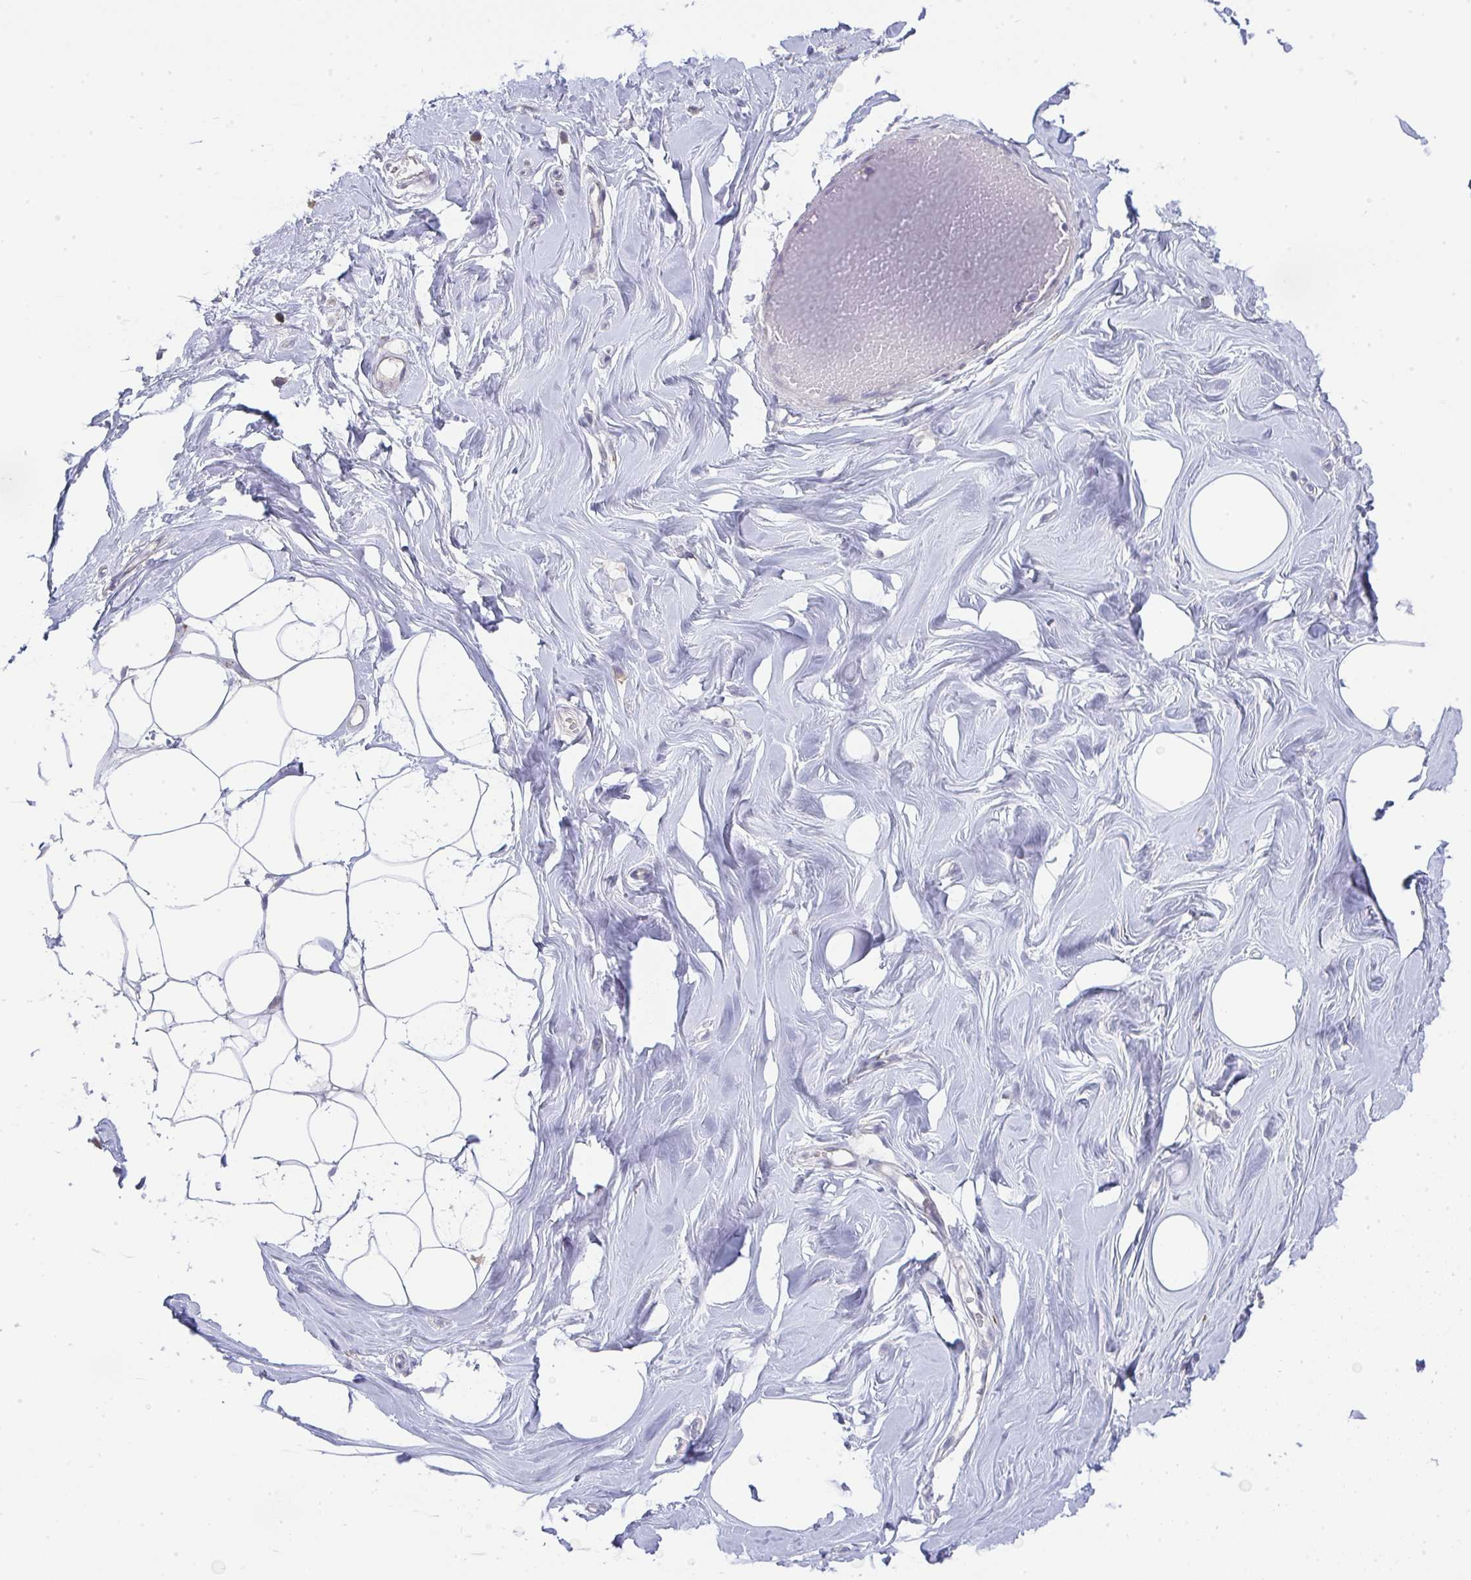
{"staining": {"intensity": "negative", "quantity": "none", "location": "none"}, "tissue": "breast", "cell_type": "Adipocytes", "image_type": "normal", "snomed": [{"axis": "morphology", "description": "Normal tissue, NOS"}, {"axis": "topography", "description": "Breast"}], "caption": "The immunohistochemistry (IHC) micrograph has no significant staining in adipocytes of breast. (DAB (3,3'-diaminobenzidine) IHC, high magnification).", "gene": "GALNT16", "patient": {"sex": "female", "age": 27}}